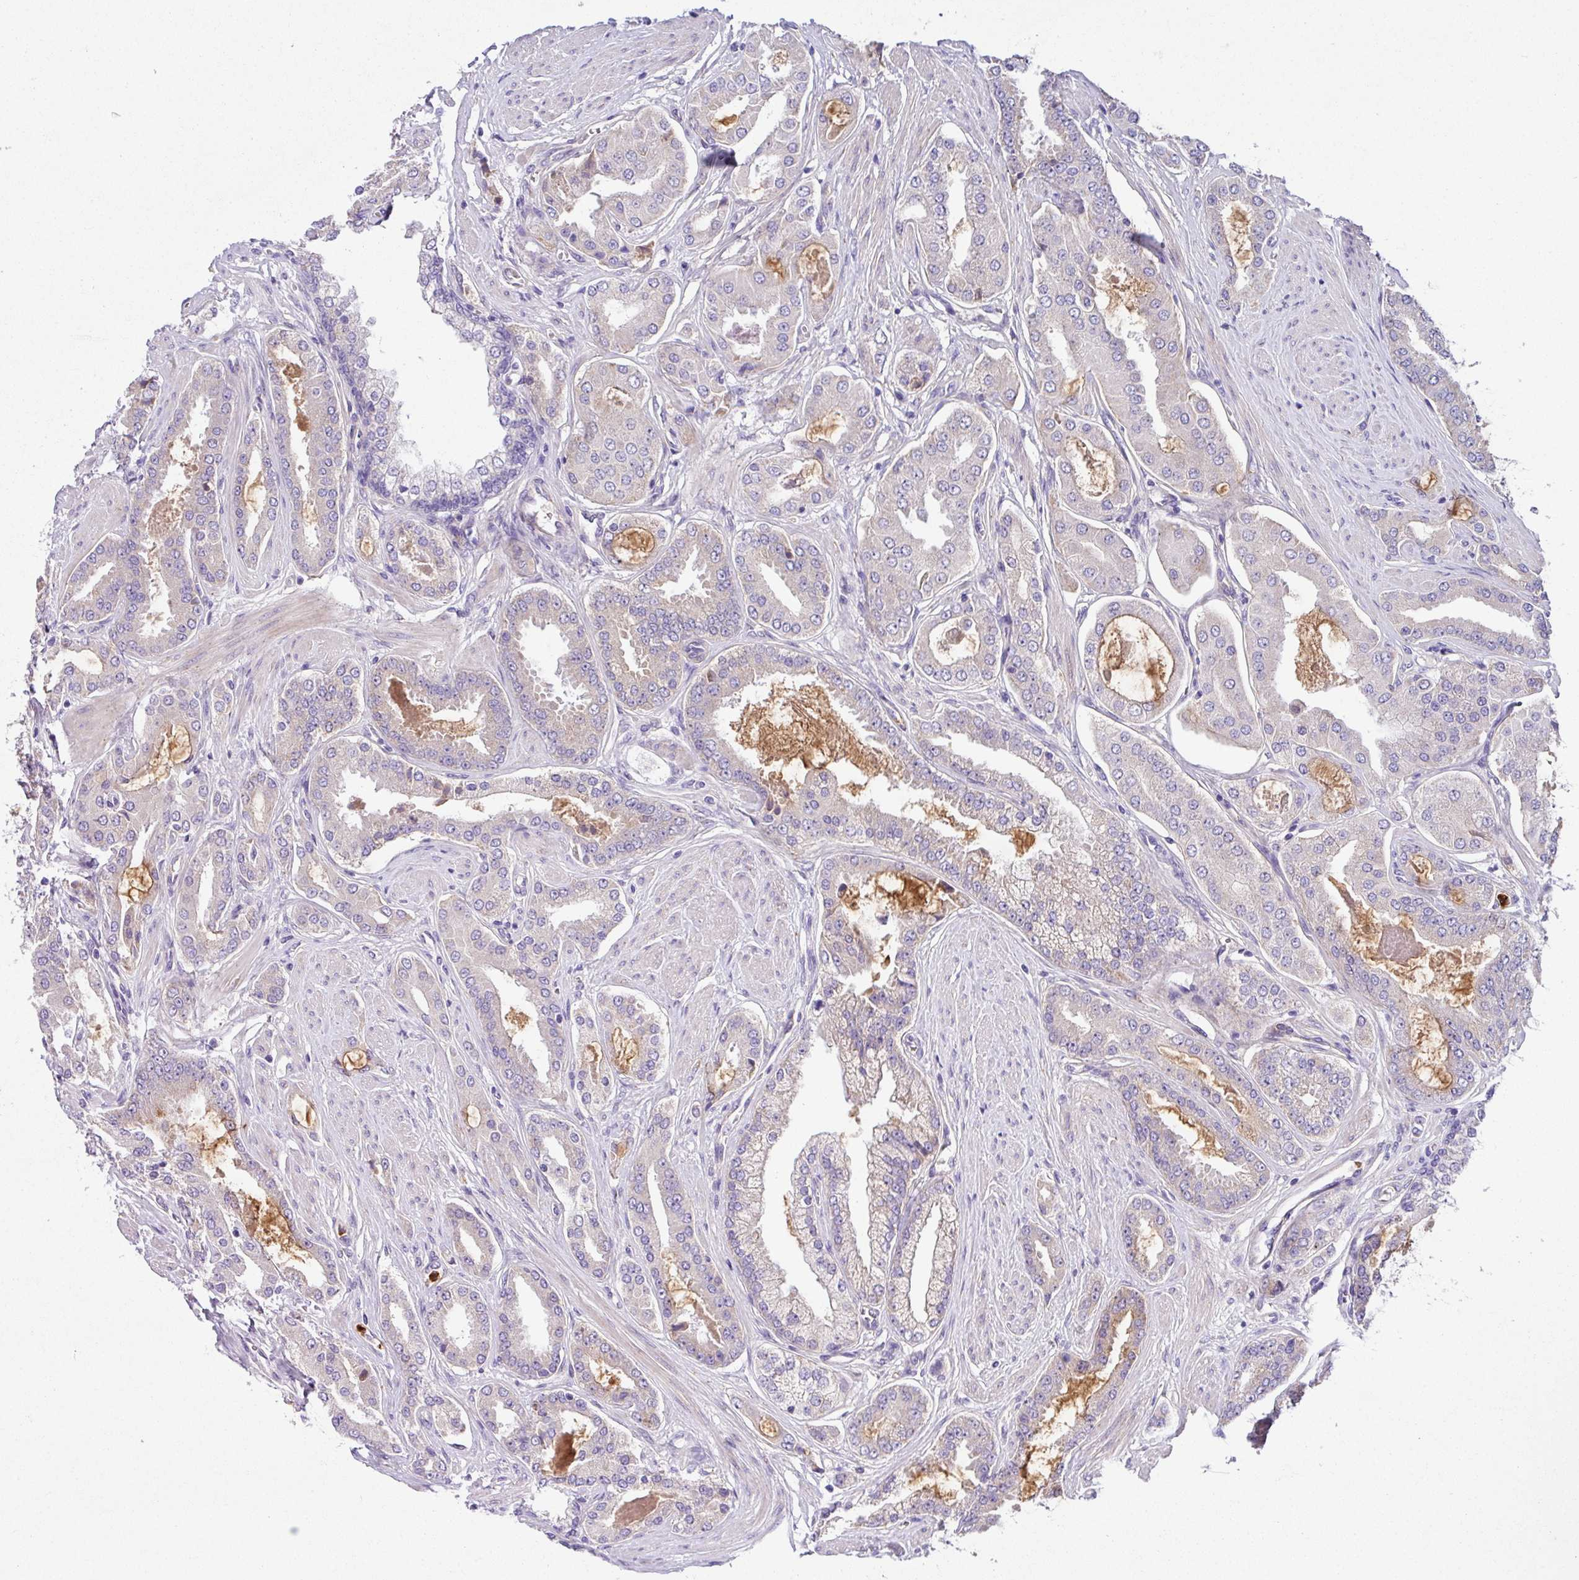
{"staining": {"intensity": "negative", "quantity": "none", "location": "none"}, "tissue": "prostate cancer", "cell_type": "Tumor cells", "image_type": "cancer", "snomed": [{"axis": "morphology", "description": "Adenocarcinoma, Low grade"}, {"axis": "topography", "description": "Prostate"}], "caption": "There is no significant staining in tumor cells of adenocarcinoma (low-grade) (prostate).", "gene": "CRISP3", "patient": {"sex": "male", "age": 42}}